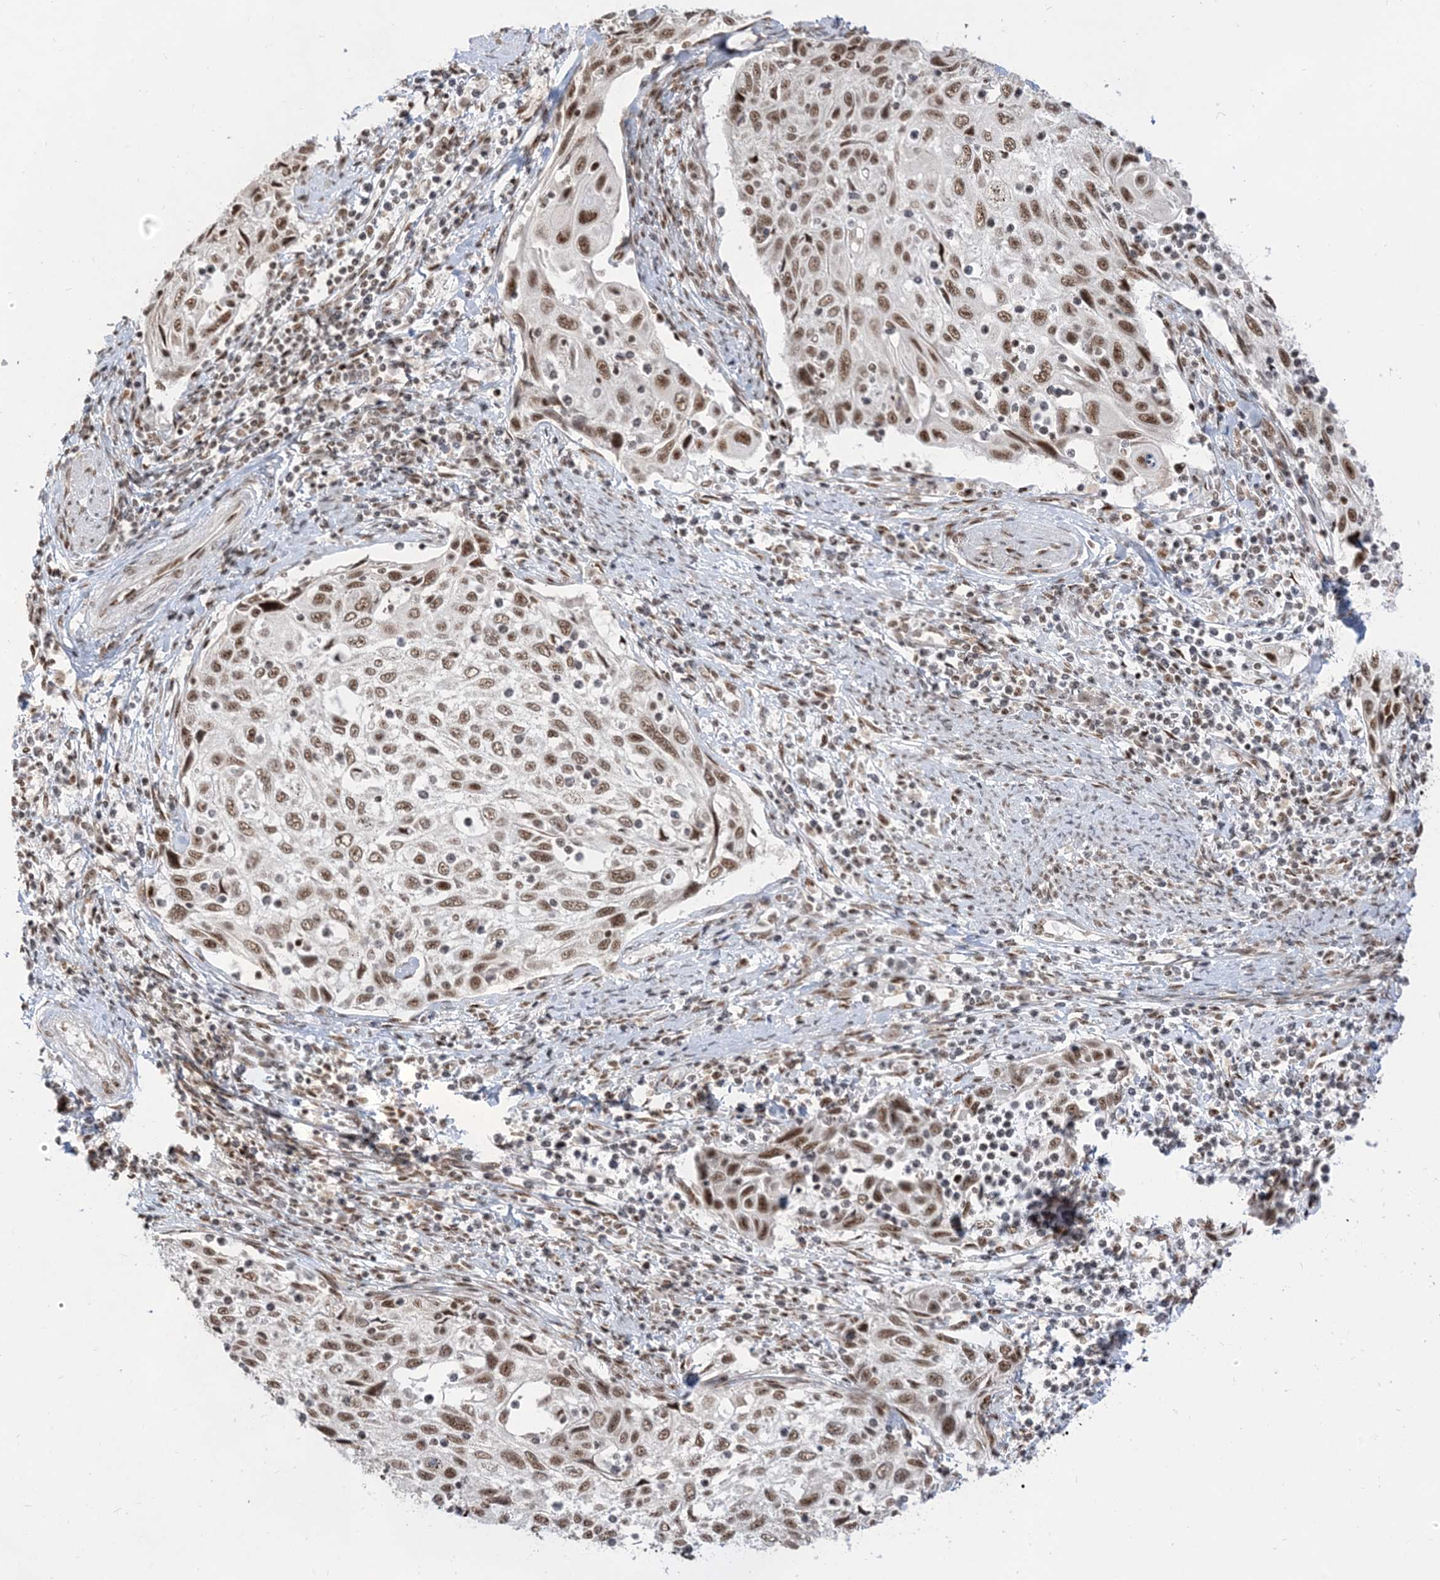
{"staining": {"intensity": "moderate", "quantity": ">75%", "location": "nuclear"}, "tissue": "cervical cancer", "cell_type": "Tumor cells", "image_type": "cancer", "snomed": [{"axis": "morphology", "description": "Squamous cell carcinoma, NOS"}, {"axis": "topography", "description": "Cervix"}], "caption": "Immunohistochemical staining of human cervical cancer (squamous cell carcinoma) exhibits moderate nuclear protein expression in approximately >75% of tumor cells.", "gene": "ARGLU1", "patient": {"sex": "female", "age": 70}}